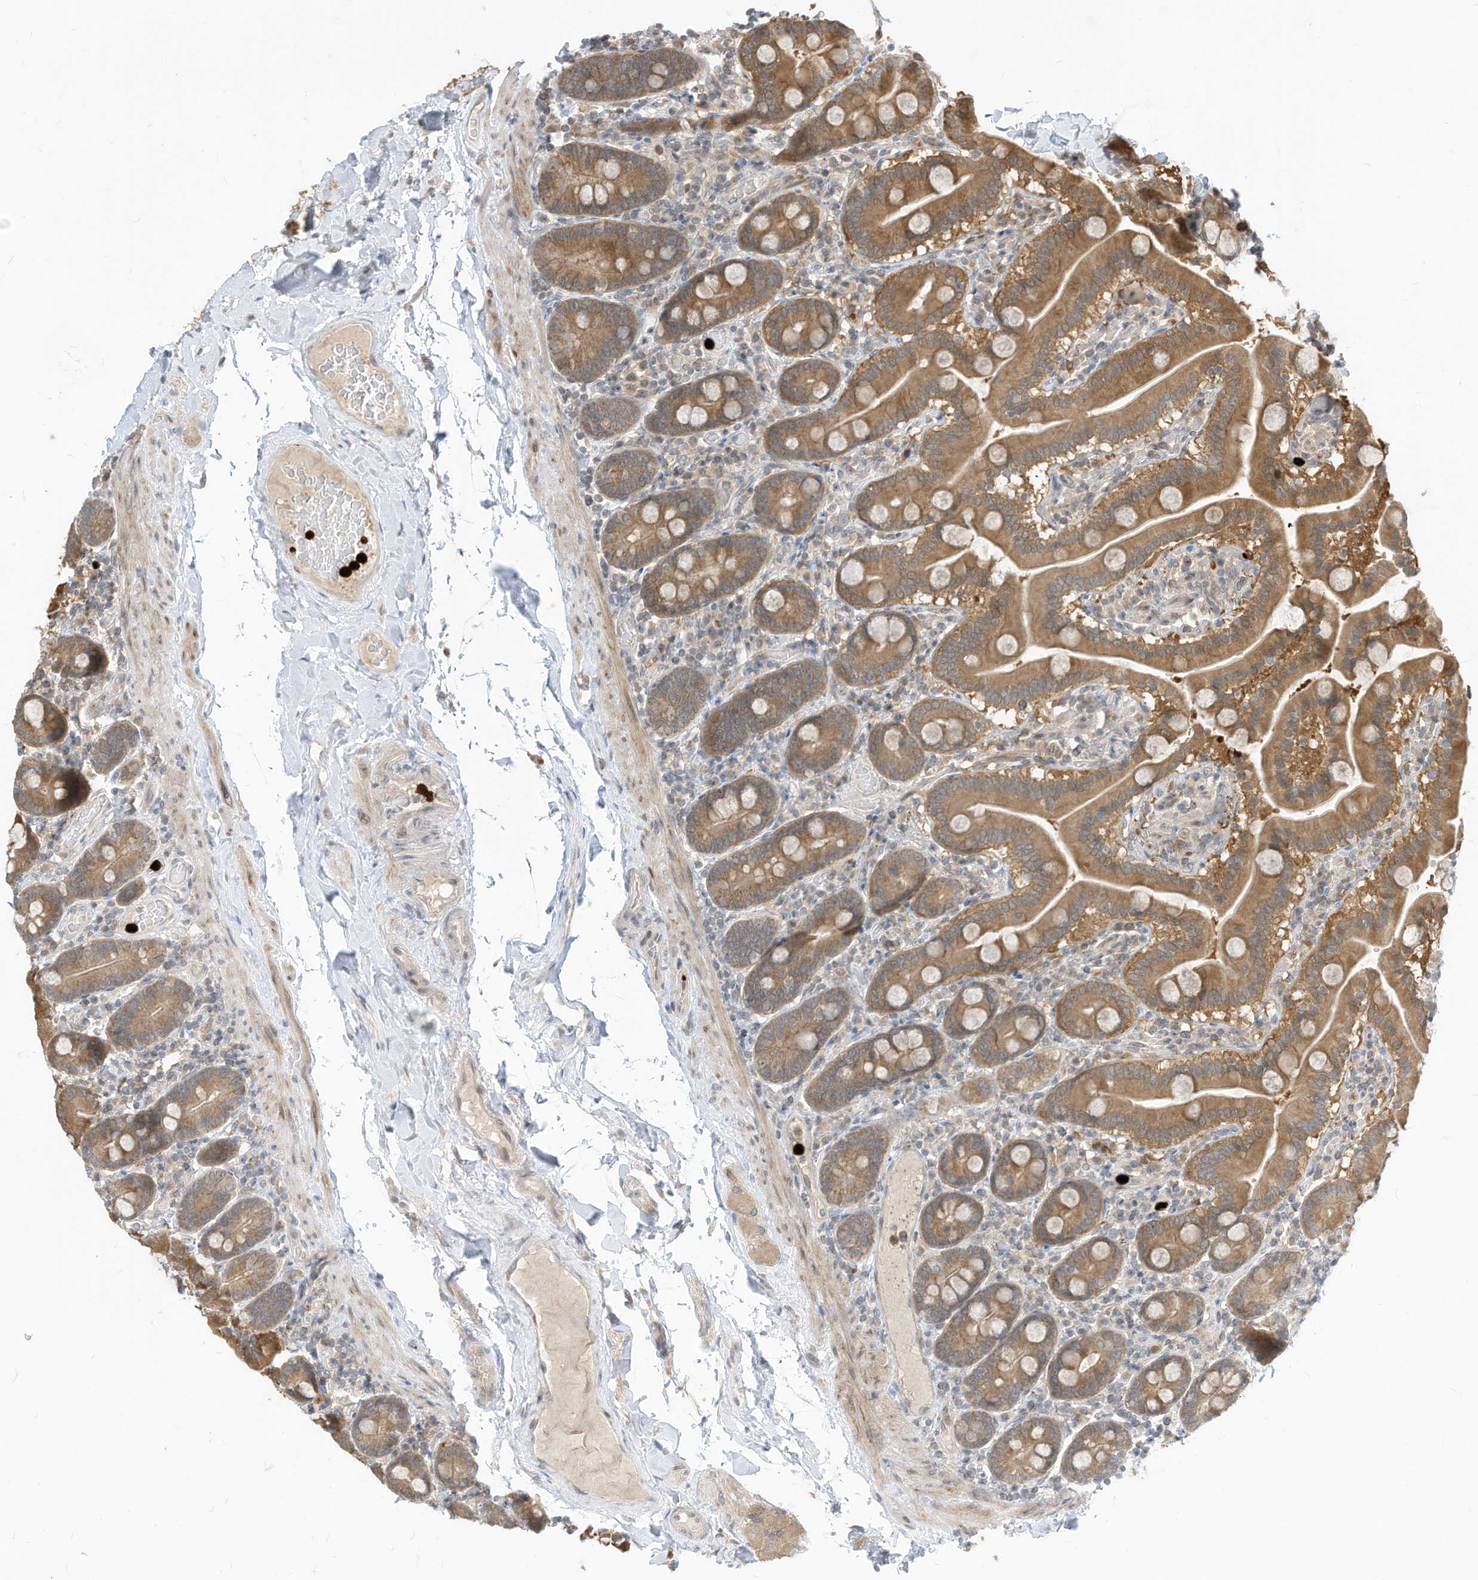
{"staining": {"intensity": "moderate", "quantity": ">75%", "location": "cytoplasmic/membranous"}, "tissue": "duodenum", "cell_type": "Glandular cells", "image_type": "normal", "snomed": [{"axis": "morphology", "description": "Normal tissue, NOS"}, {"axis": "topography", "description": "Duodenum"}], "caption": "IHC (DAB (3,3'-diaminobenzidine)) staining of normal human duodenum reveals moderate cytoplasmic/membranous protein positivity in about >75% of glandular cells. (brown staining indicates protein expression, while blue staining denotes nuclei).", "gene": "CNKSR1", "patient": {"sex": "male", "age": 55}}